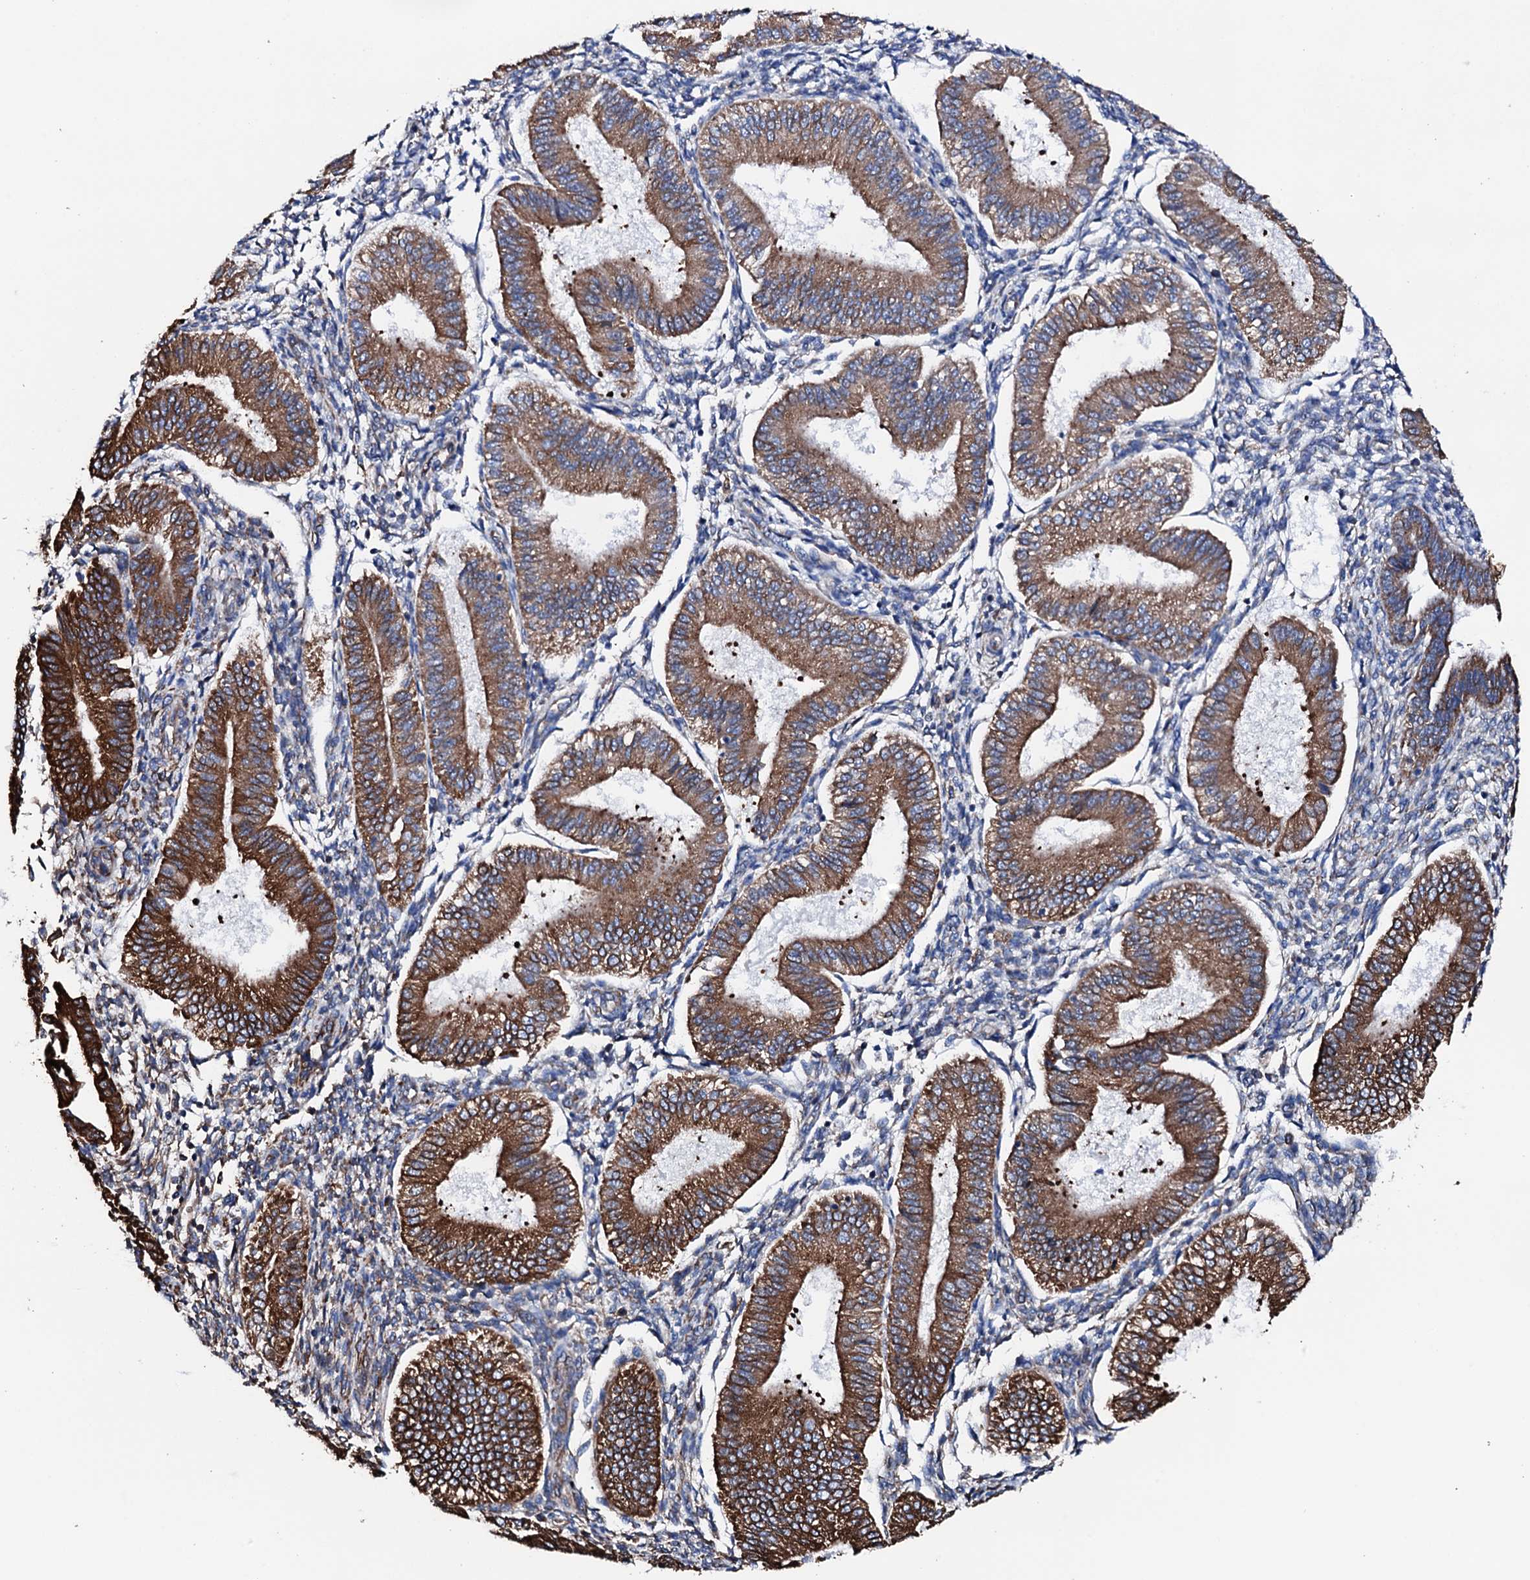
{"staining": {"intensity": "strong", "quantity": "25%-75%", "location": "cytoplasmic/membranous"}, "tissue": "endometrium", "cell_type": "Cells in endometrial stroma", "image_type": "normal", "snomed": [{"axis": "morphology", "description": "Normal tissue, NOS"}, {"axis": "topography", "description": "Endometrium"}], "caption": "Immunohistochemical staining of unremarkable endometrium exhibits 25%-75% levels of strong cytoplasmic/membranous protein positivity in approximately 25%-75% of cells in endometrial stroma. (DAB (3,3'-diaminobenzidine) = brown stain, brightfield microscopy at high magnification).", "gene": "AMDHD1", "patient": {"sex": "female", "age": 39}}